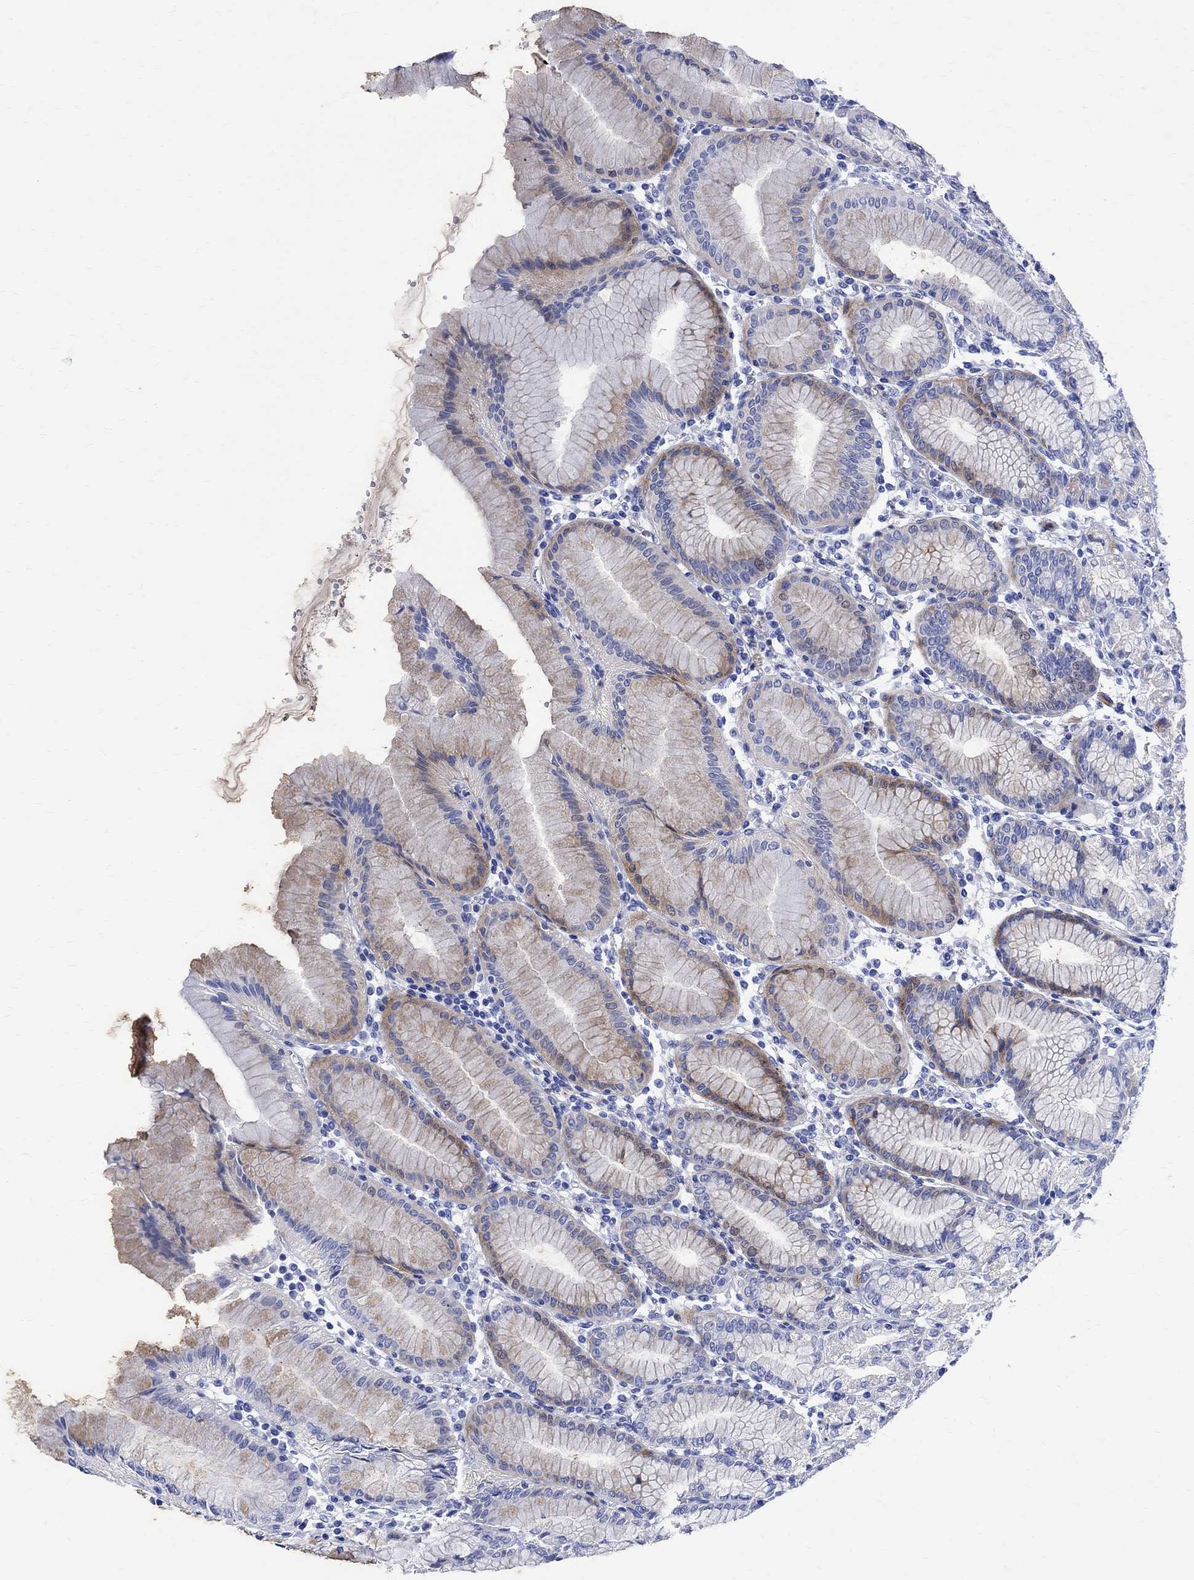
{"staining": {"intensity": "moderate", "quantity": "25%-75%", "location": "cytoplasmic/membranous"}, "tissue": "stomach", "cell_type": "Glandular cells", "image_type": "normal", "snomed": [{"axis": "morphology", "description": "Normal tissue, NOS"}, {"axis": "topography", "description": "Skeletal muscle"}, {"axis": "topography", "description": "Stomach"}], "caption": "Stomach was stained to show a protein in brown. There is medium levels of moderate cytoplasmic/membranous positivity in approximately 25%-75% of glandular cells. (Brightfield microscopy of DAB IHC at high magnification).", "gene": "PARVB", "patient": {"sex": "female", "age": 57}}